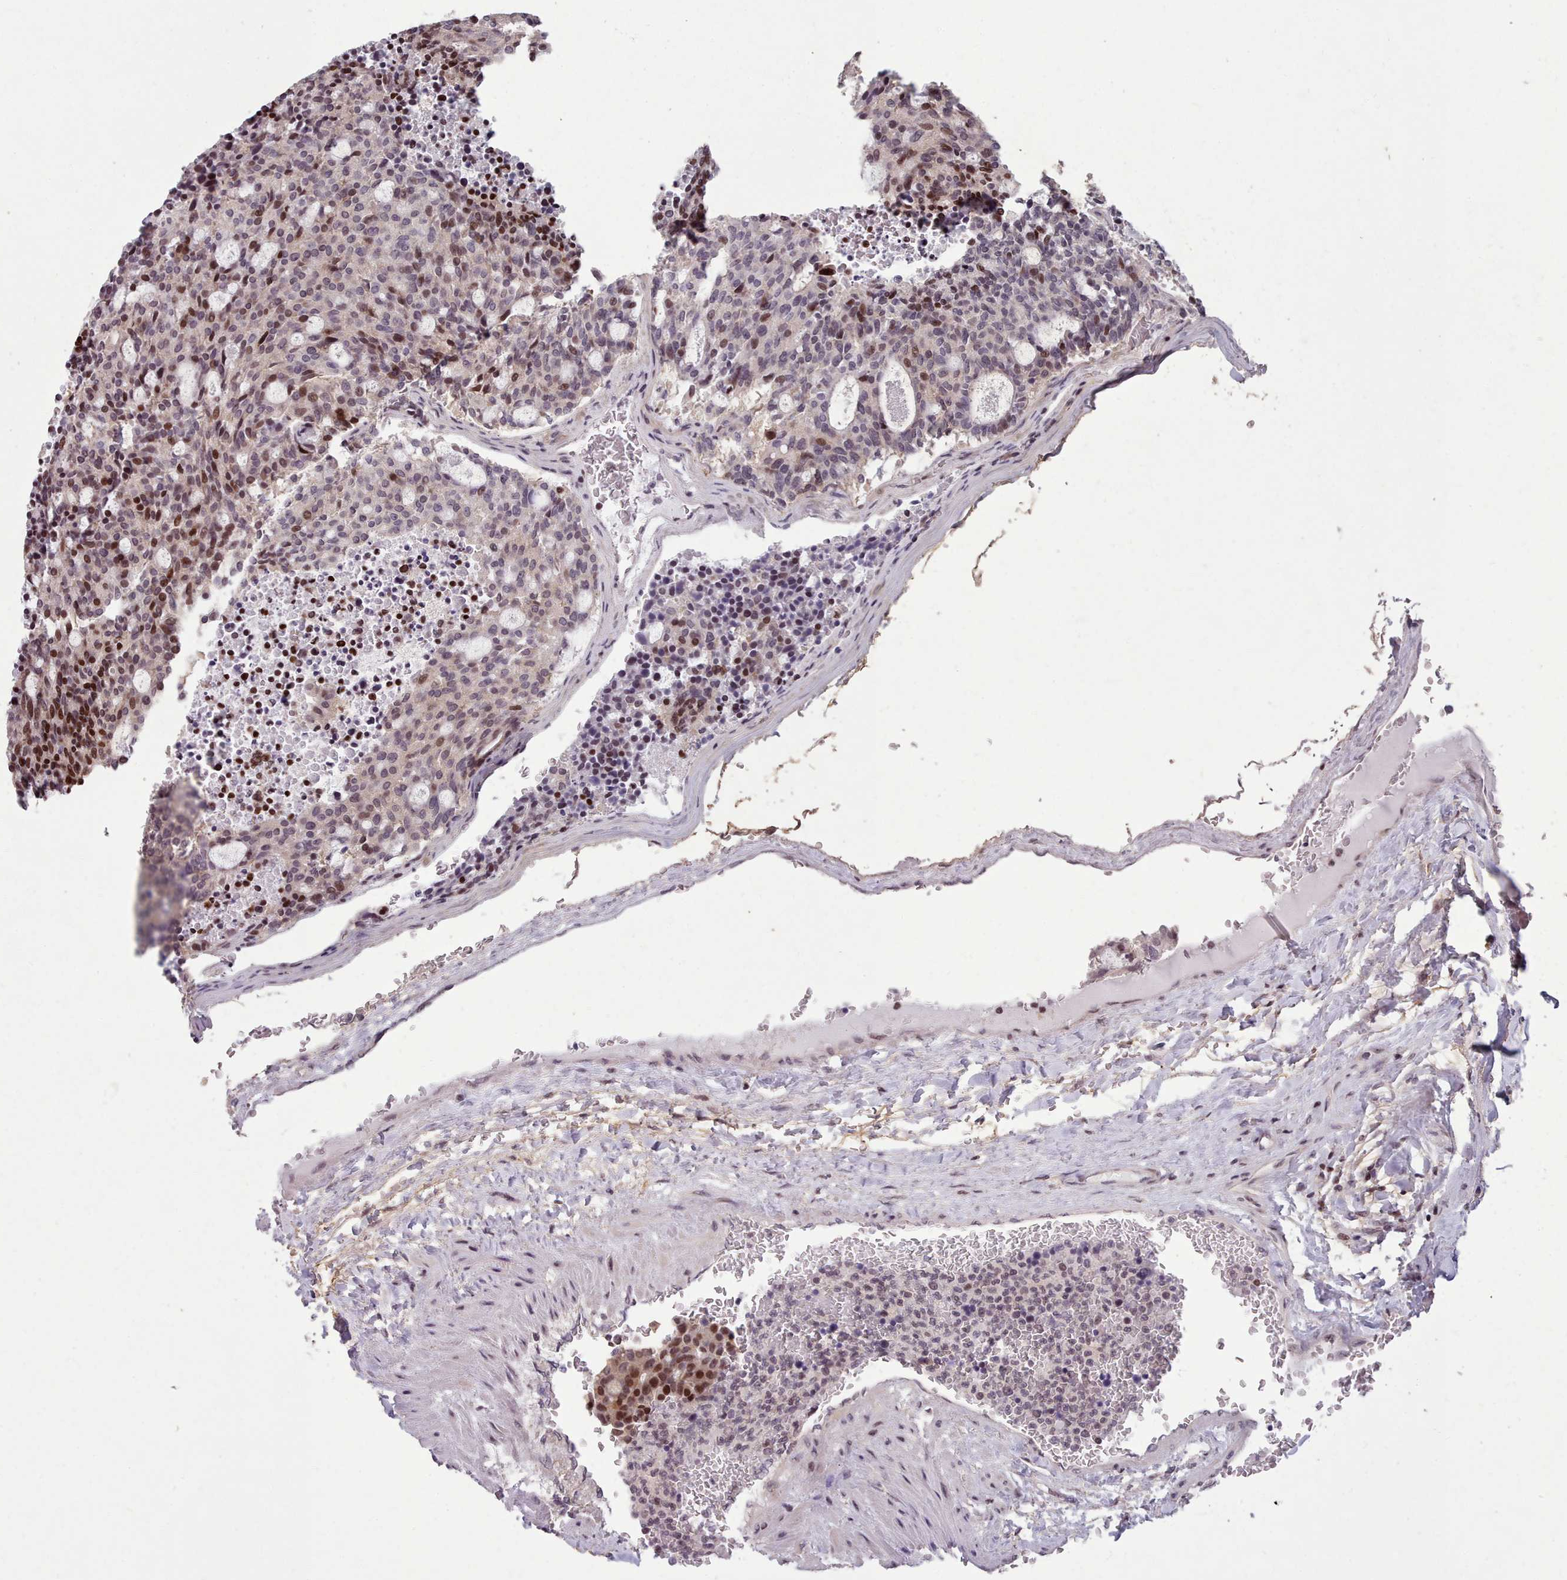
{"staining": {"intensity": "moderate", "quantity": "<25%", "location": "nuclear"}, "tissue": "carcinoid", "cell_type": "Tumor cells", "image_type": "cancer", "snomed": [{"axis": "morphology", "description": "Carcinoid, malignant, NOS"}, {"axis": "topography", "description": "Pancreas"}], "caption": "Brown immunohistochemical staining in carcinoid demonstrates moderate nuclear positivity in about <25% of tumor cells. (Stains: DAB (3,3'-diaminobenzidine) in brown, nuclei in blue, Microscopy: brightfield microscopy at high magnification).", "gene": "ENSA", "patient": {"sex": "female", "age": 54}}